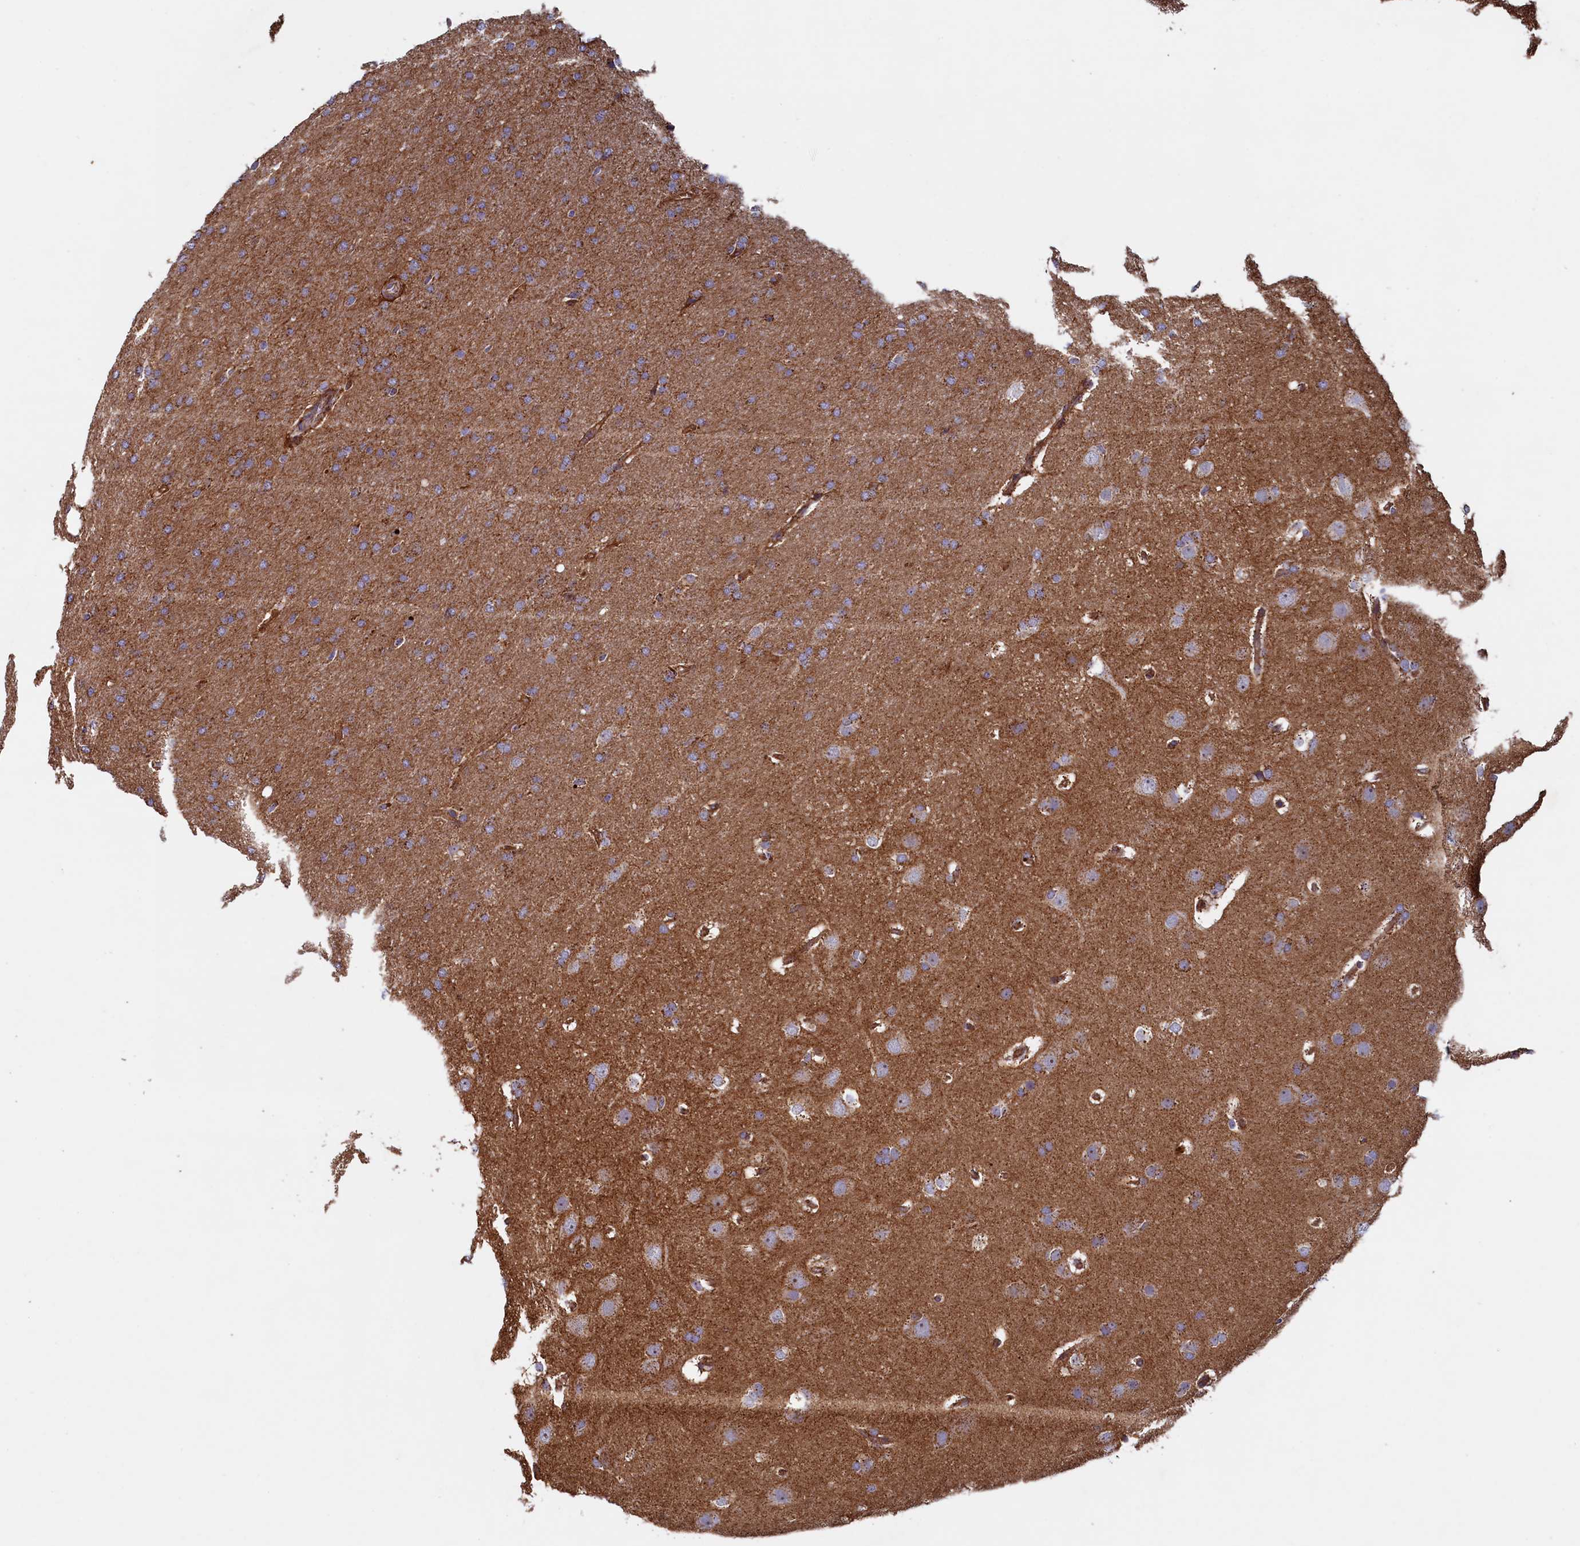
{"staining": {"intensity": "moderate", "quantity": ">75%", "location": "cytoplasmic/membranous"}, "tissue": "glioma", "cell_type": "Tumor cells", "image_type": "cancer", "snomed": [{"axis": "morphology", "description": "Glioma, malignant, Low grade"}, {"axis": "topography", "description": "Brain"}], "caption": "There is medium levels of moderate cytoplasmic/membranous expression in tumor cells of glioma, as demonstrated by immunohistochemical staining (brown color).", "gene": "UBE3B", "patient": {"sex": "female", "age": 32}}